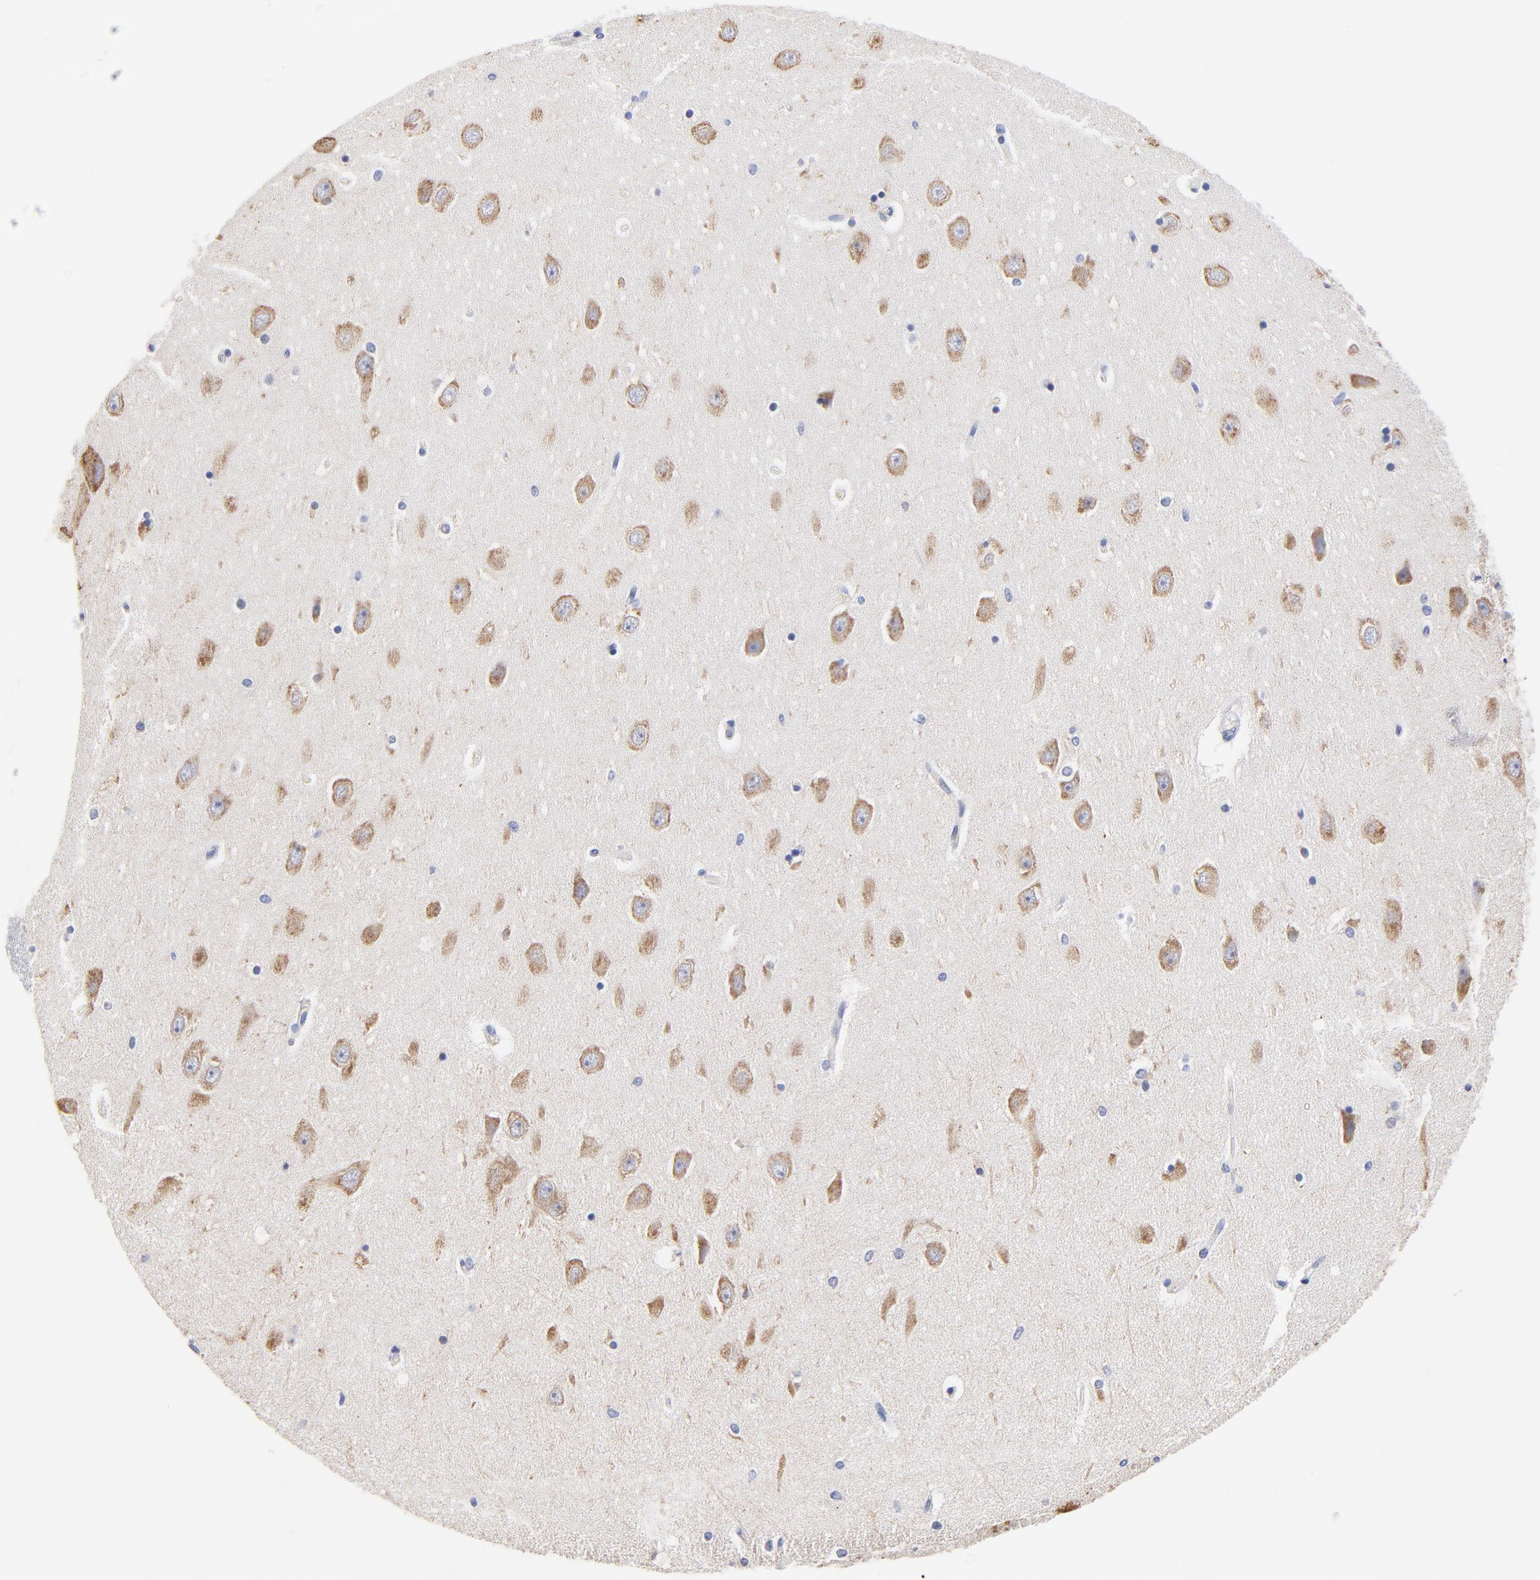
{"staining": {"intensity": "negative", "quantity": "none", "location": "none"}, "tissue": "hippocampus", "cell_type": "Glial cells", "image_type": "normal", "snomed": [{"axis": "morphology", "description": "Normal tissue, NOS"}, {"axis": "topography", "description": "Hippocampus"}], "caption": "Immunohistochemistry image of normal hippocampus: hippocampus stained with DAB (3,3'-diaminobenzidine) reveals no significant protein positivity in glial cells. (DAB (3,3'-diaminobenzidine) immunohistochemistry with hematoxylin counter stain).", "gene": "LAX1", "patient": {"sex": "female", "age": 54}}